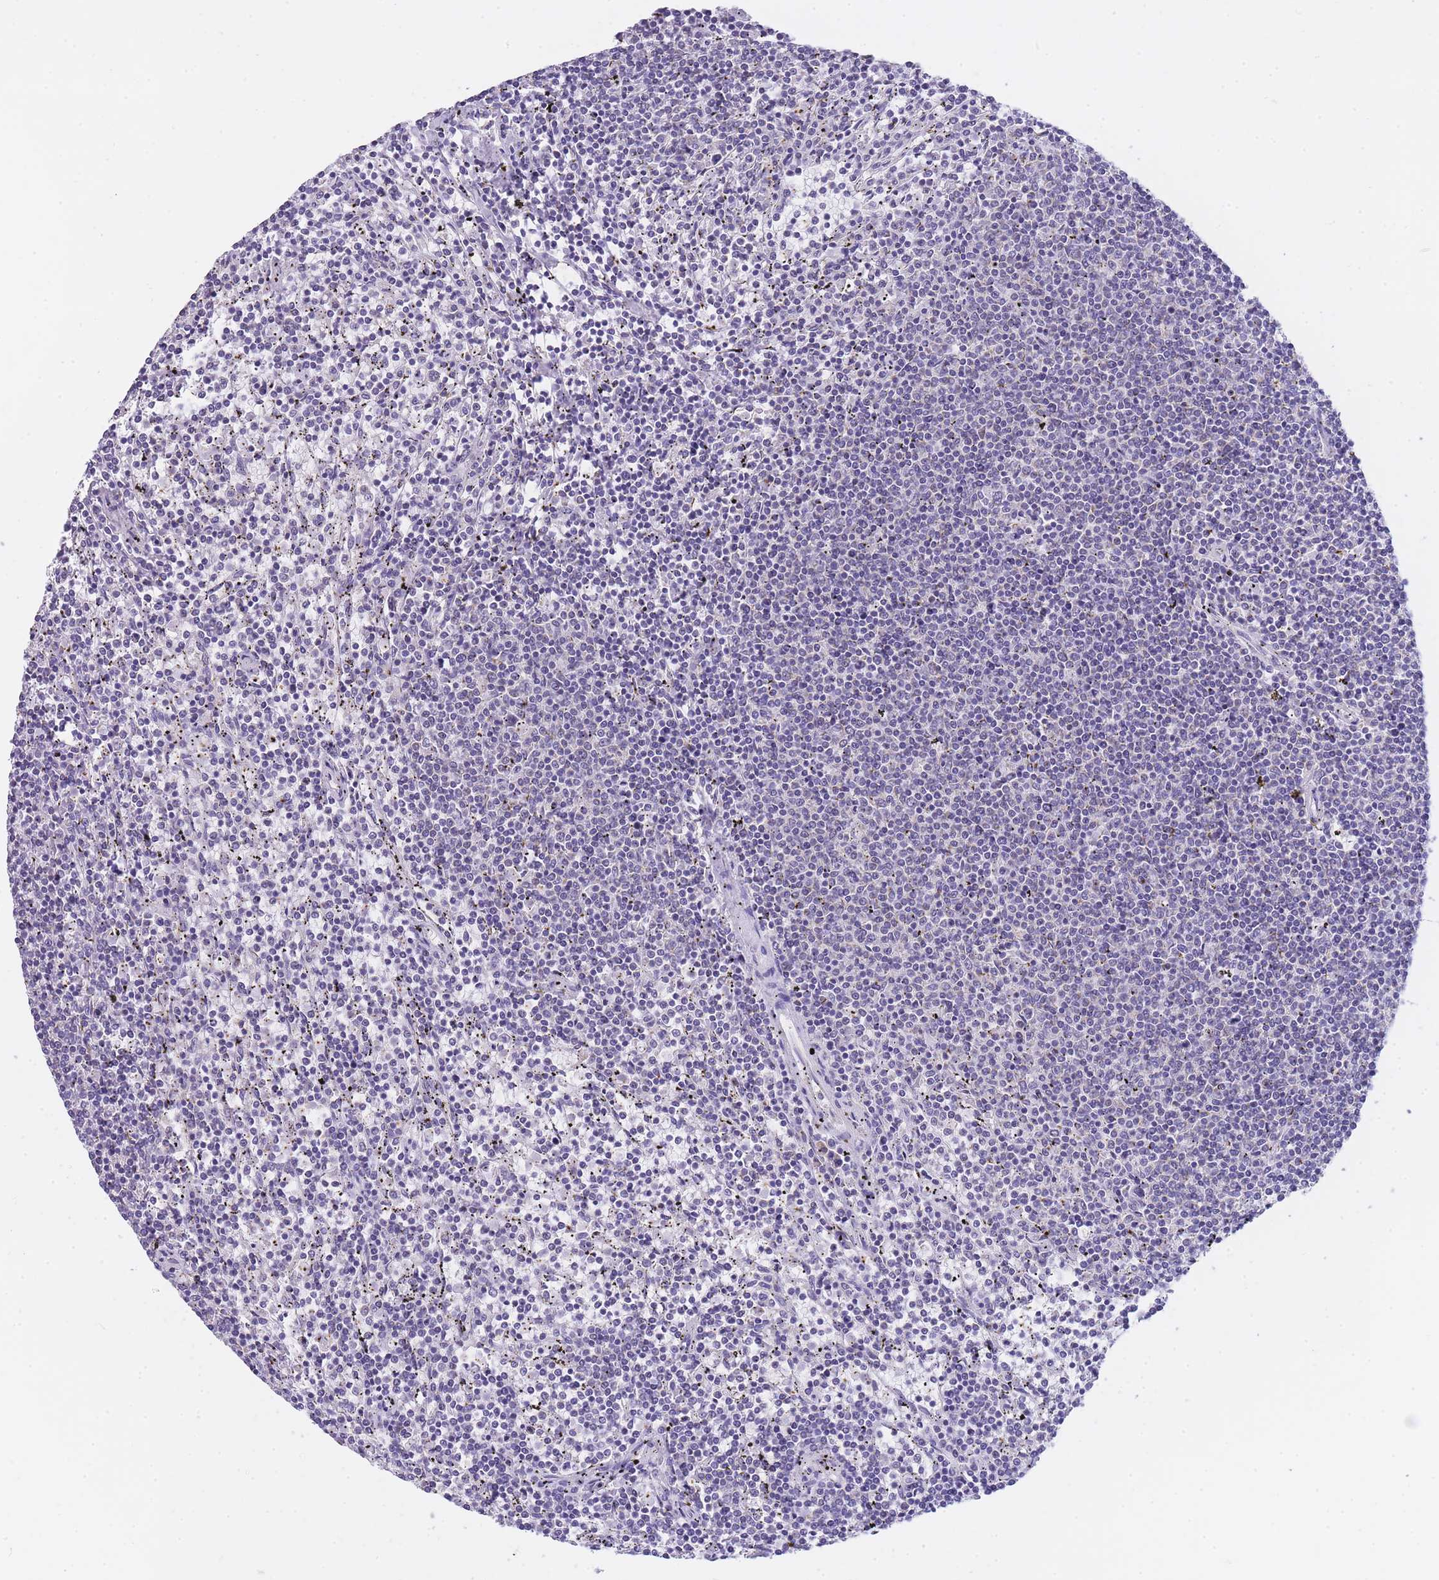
{"staining": {"intensity": "negative", "quantity": "none", "location": "none"}, "tissue": "lymphoma", "cell_type": "Tumor cells", "image_type": "cancer", "snomed": [{"axis": "morphology", "description": "Malignant lymphoma, non-Hodgkin's type, Low grade"}, {"axis": "topography", "description": "Spleen"}], "caption": "A high-resolution histopathology image shows IHC staining of lymphoma, which reveals no significant expression in tumor cells.", "gene": "FRAT2", "patient": {"sex": "female", "age": 50}}